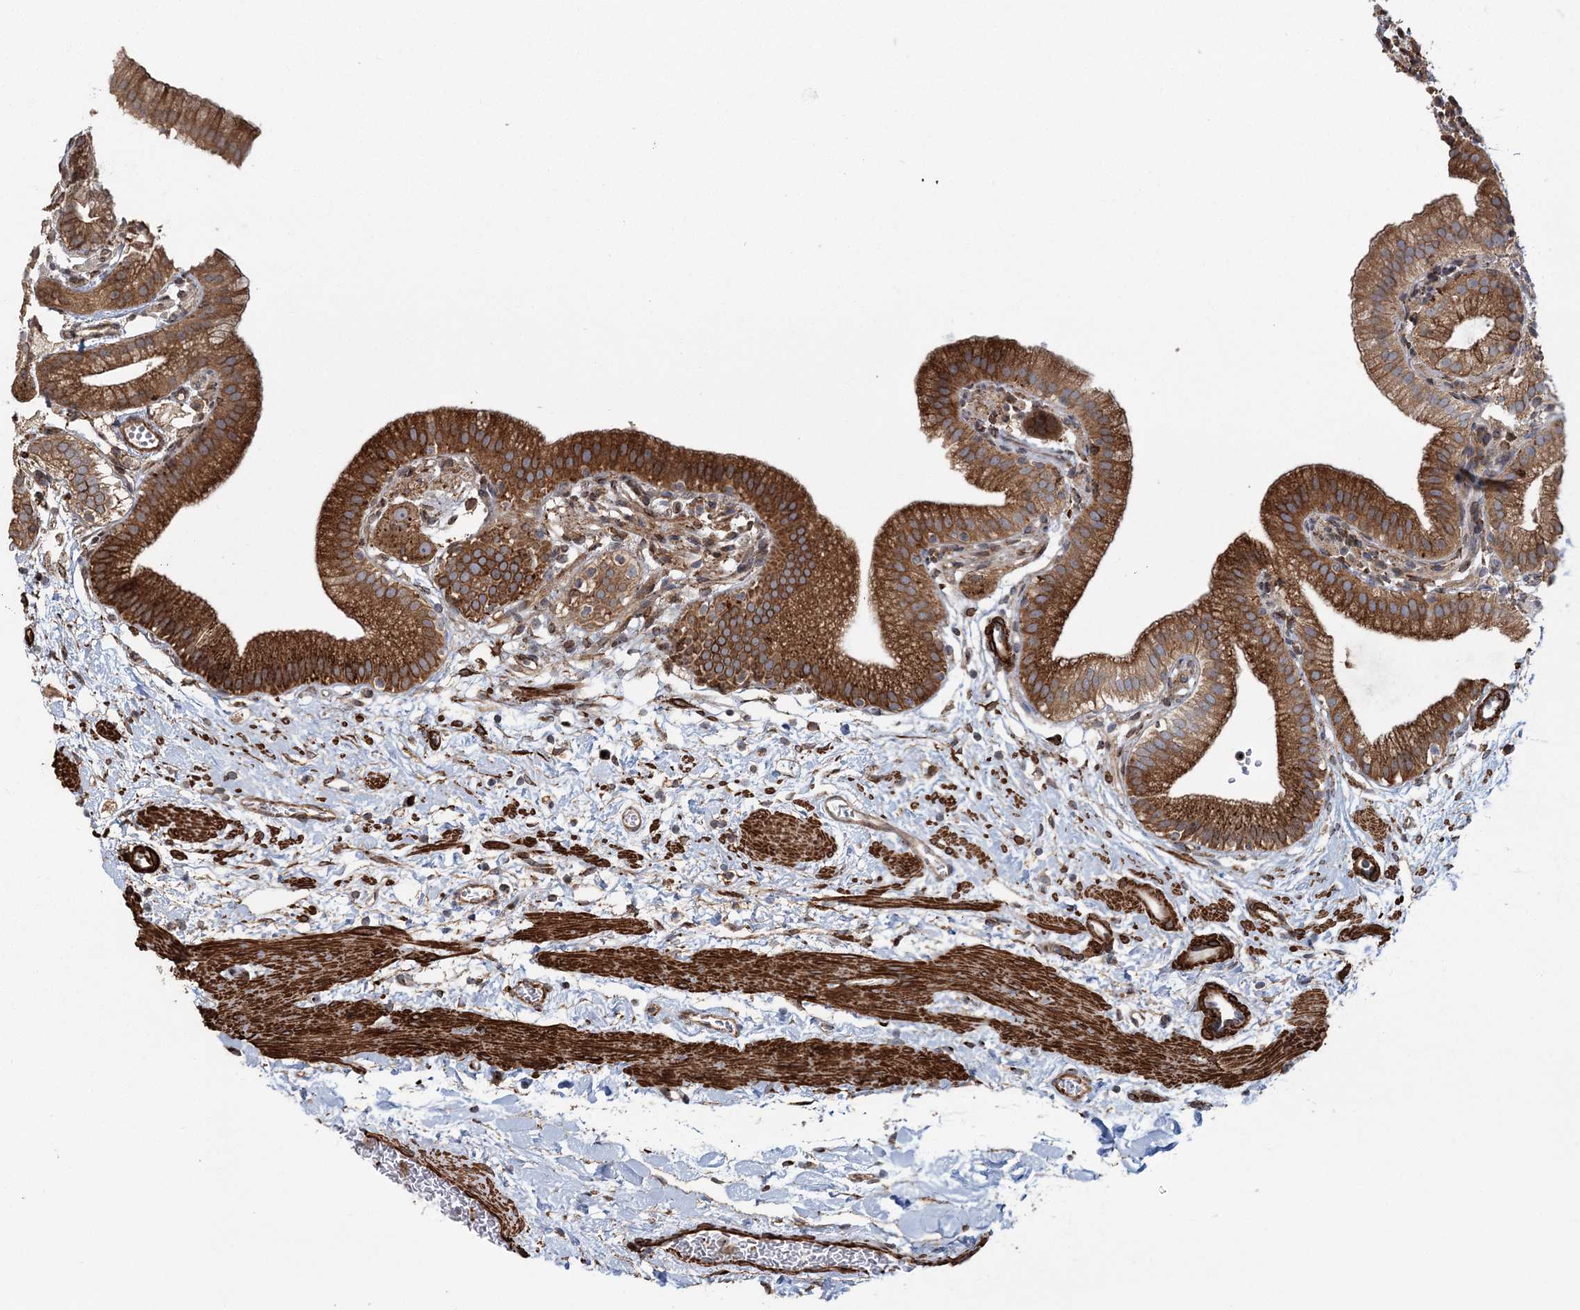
{"staining": {"intensity": "strong", "quantity": ">75%", "location": "cytoplasmic/membranous"}, "tissue": "gallbladder", "cell_type": "Glandular cells", "image_type": "normal", "snomed": [{"axis": "morphology", "description": "Normal tissue, NOS"}, {"axis": "topography", "description": "Gallbladder"}], "caption": "Glandular cells exhibit strong cytoplasmic/membranous positivity in approximately >75% of cells in normal gallbladder. (Stains: DAB in brown, nuclei in blue, Microscopy: brightfield microscopy at high magnification).", "gene": "TRAF3IP2", "patient": {"sex": "male", "age": 55}}